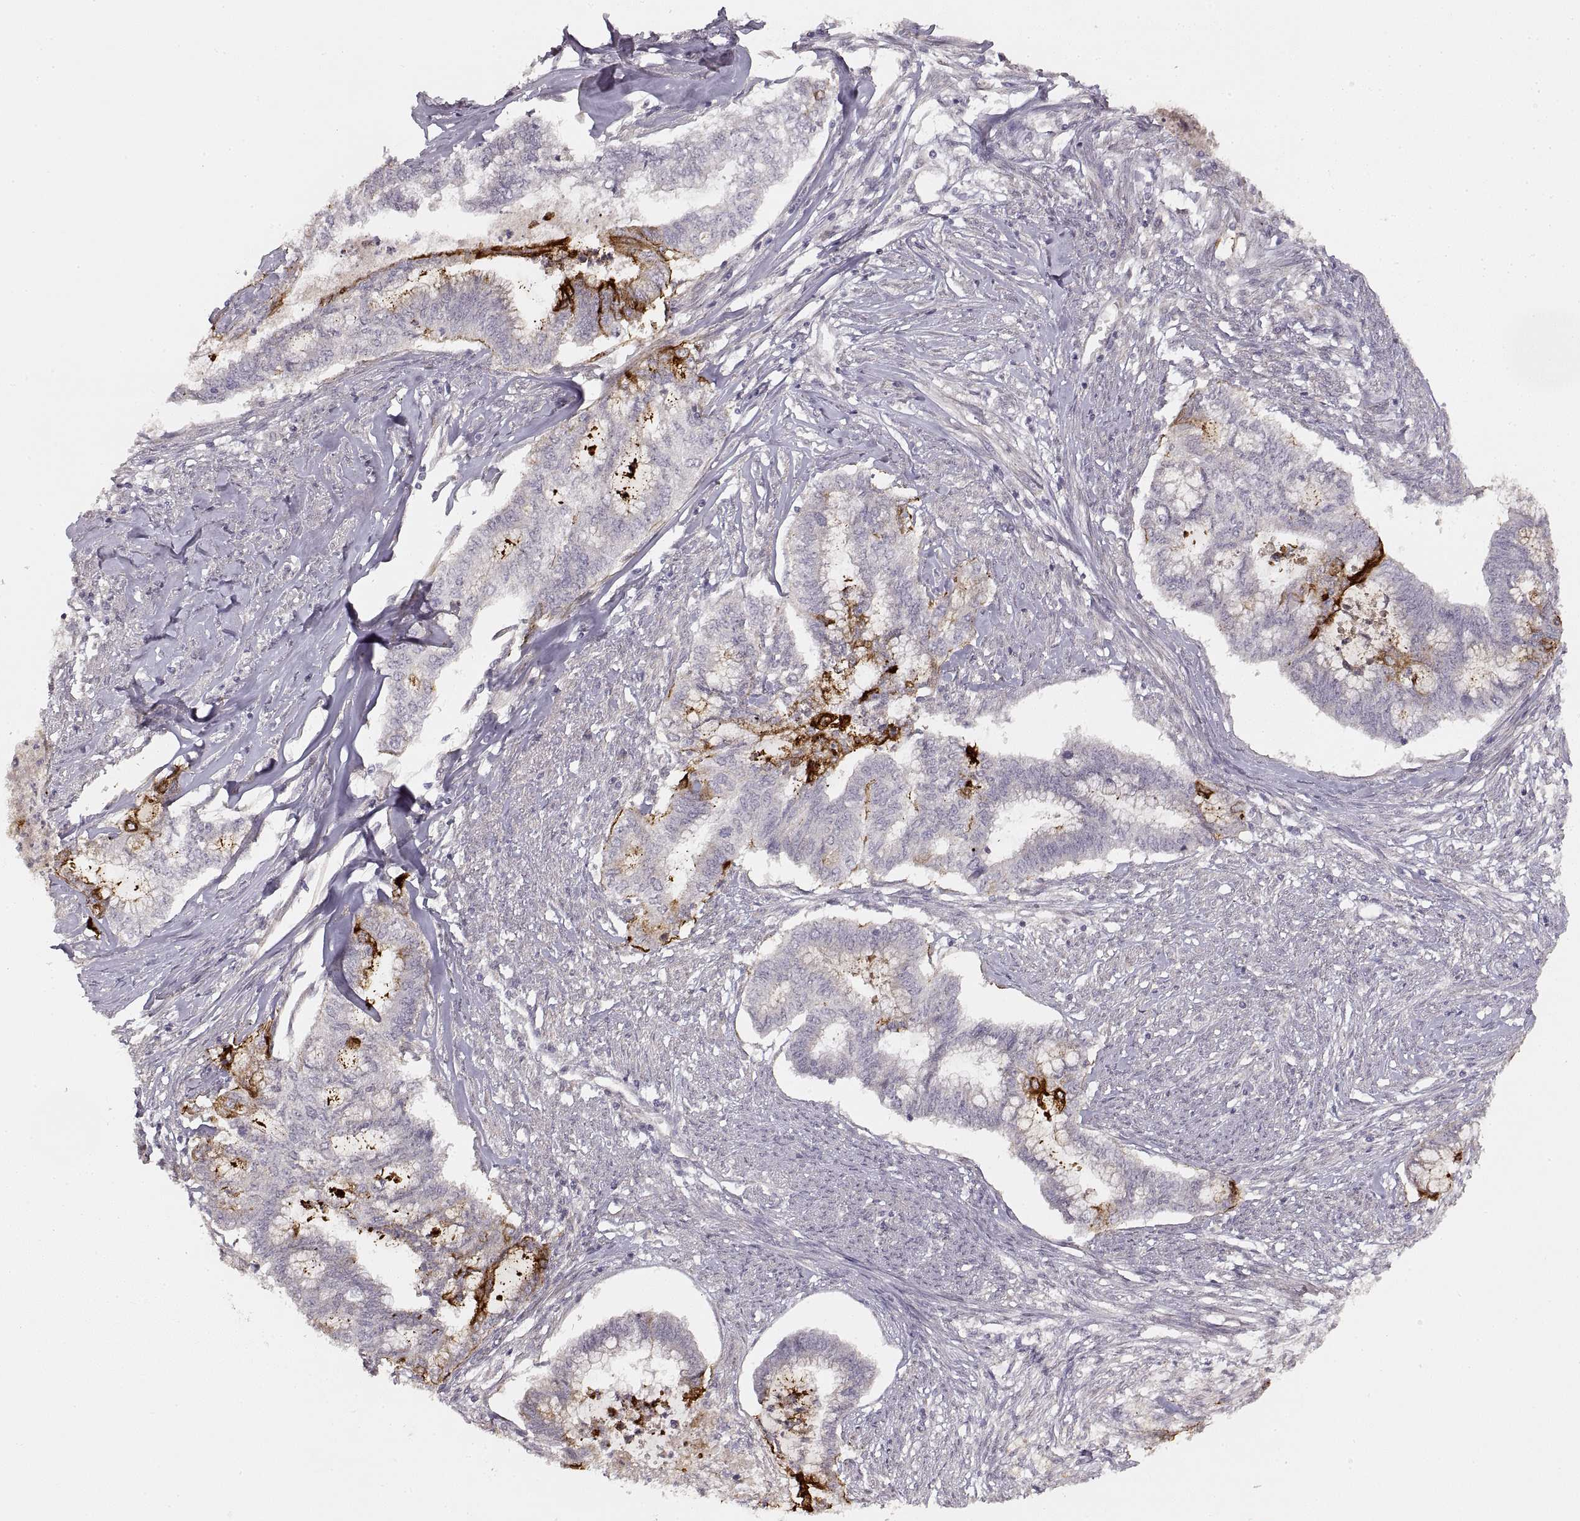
{"staining": {"intensity": "strong", "quantity": "<25%", "location": "cytoplasmic/membranous"}, "tissue": "endometrial cancer", "cell_type": "Tumor cells", "image_type": "cancer", "snomed": [{"axis": "morphology", "description": "Adenocarcinoma, NOS"}, {"axis": "topography", "description": "Endometrium"}], "caption": "A brown stain labels strong cytoplasmic/membranous expression of a protein in endometrial adenocarcinoma tumor cells.", "gene": "LAMC2", "patient": {"sex": "female", "age": 79}}